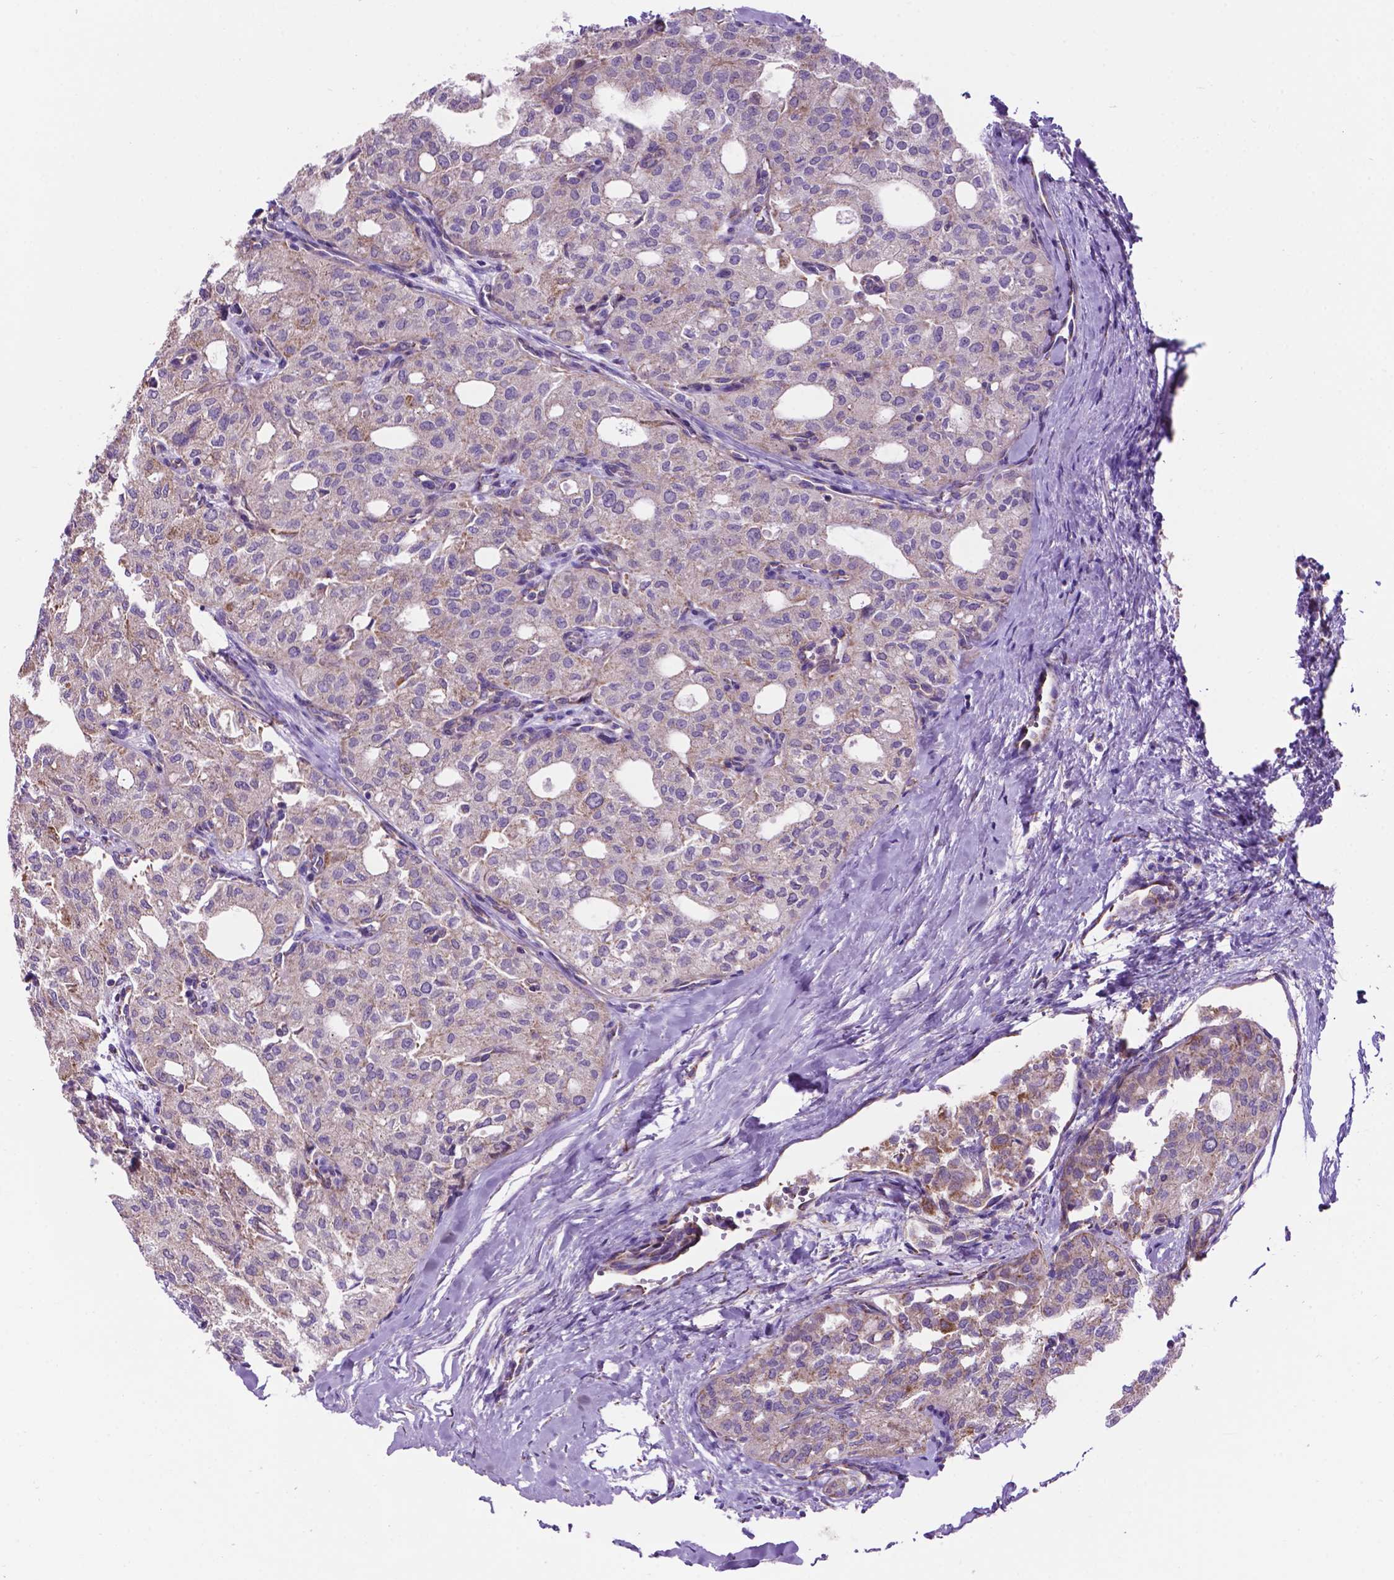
{"staining": {"intensity": "weak", "quantity": "25%-75%", "location": "cytoplasmic/membranous"}, "tissue": "thyroid cancer", "cell_type": "Tumor cells", "image_type": "cancer", "snomed": [{"axis": "morphology", "description": "Follicular adenoma carcinoma, NOS"}, {"axis": "topography", "description": "Thyroid gland"}], "caption": "IHC photomicrograph of thyroid cancer stained for a protein (brown), which demonstrates low levels of weak cytoplasmic/membranous staining in about 25%-75% of tumor cells.", "gene": "TMEM121B", "patient": {"sex": "male", "age": 75}}